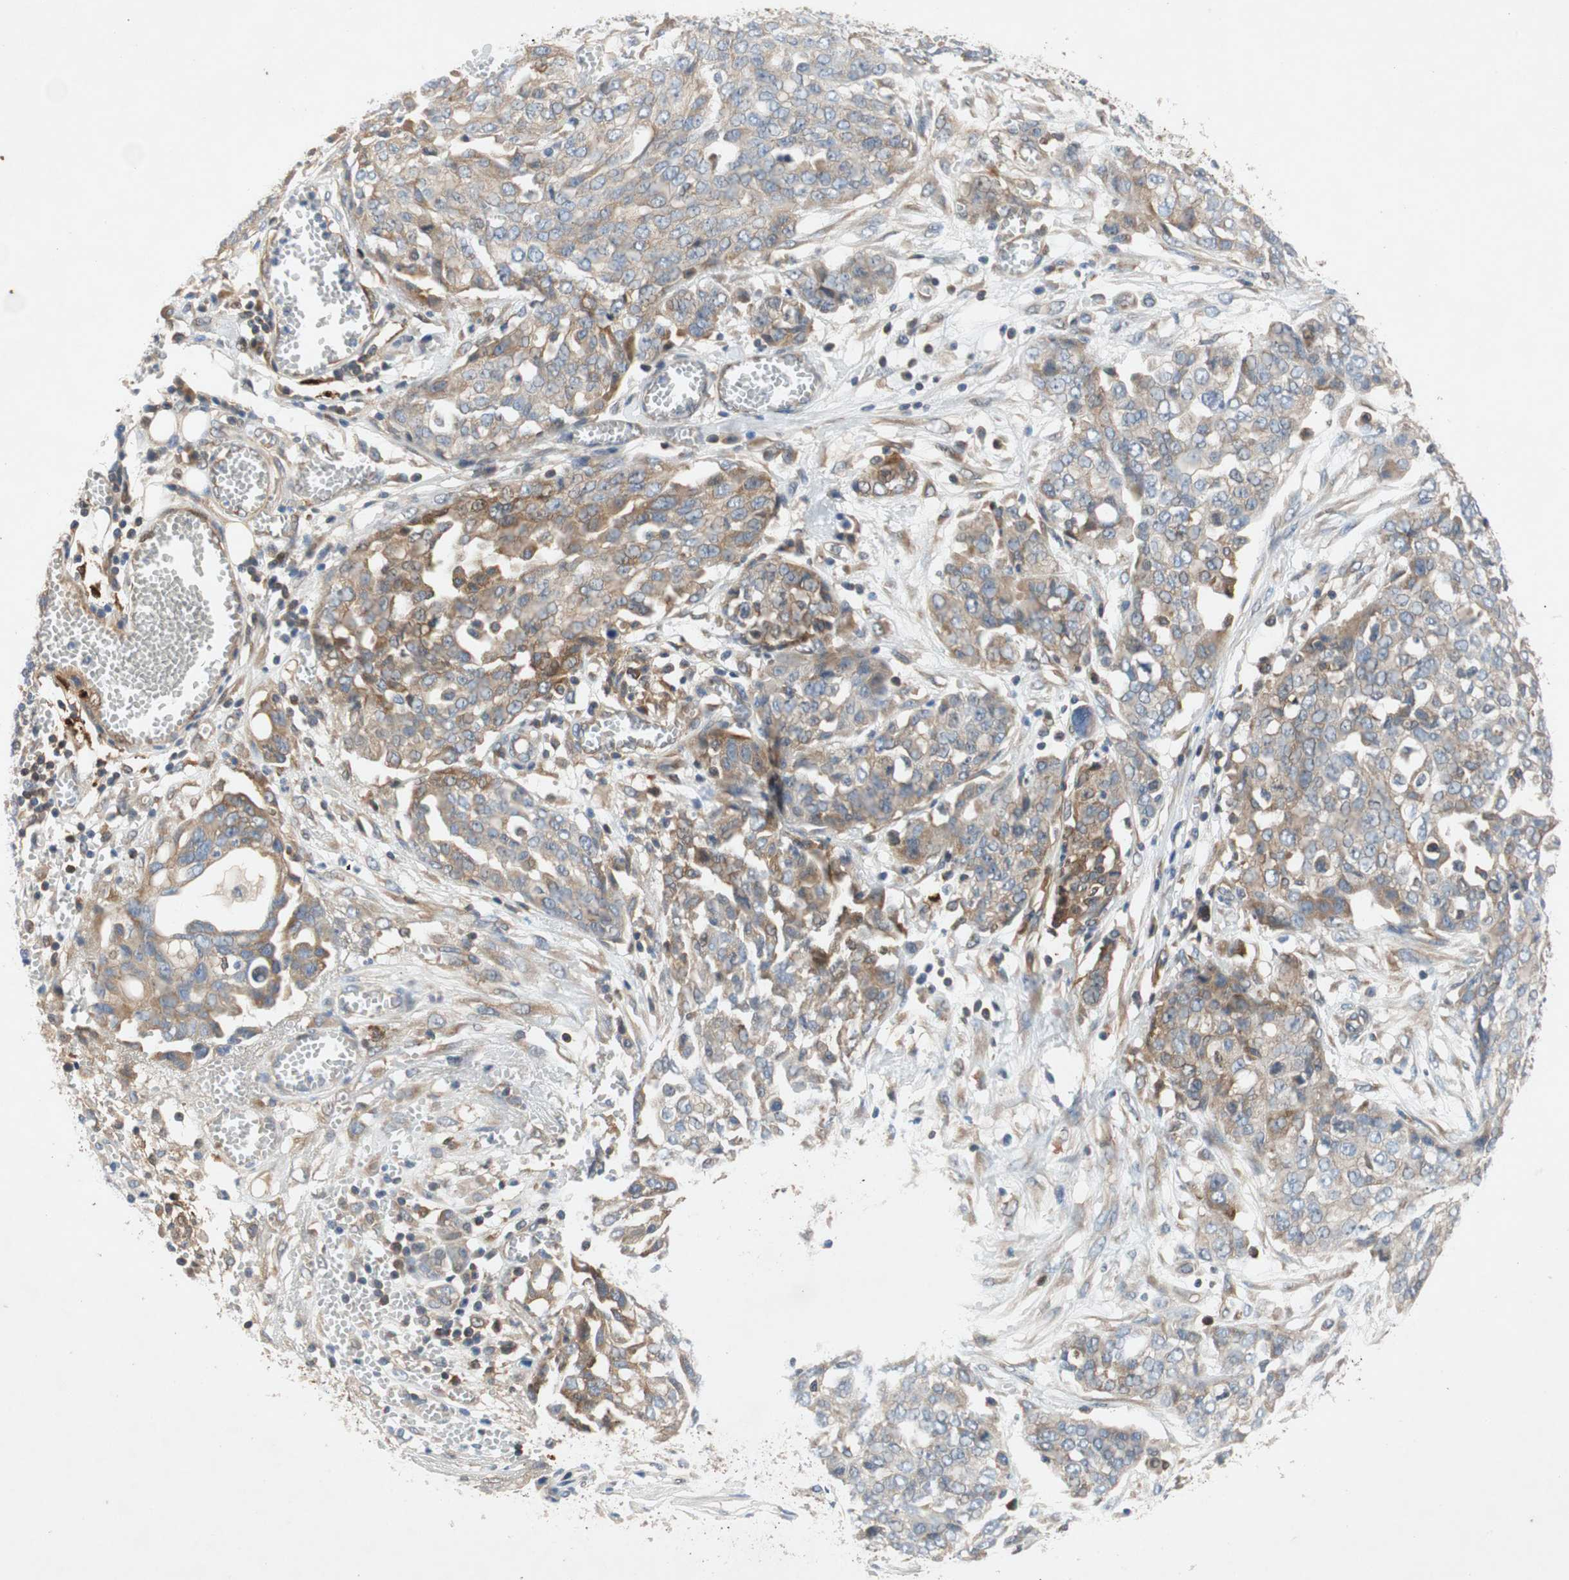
{"staining": {"intensity": "weak", "quantity": "25%-75%", "location": "cytoplasmic/membranous"}, "tissue": "ovarian cancer", "cell_type": "Tumor cells", "image_type": "cancer", "snomed": [{"axis": "morphology", "description": "Cystadenocarcinoma, serous, NOS"}, {"axis": "topography", "description": "Soft tissue"}, {"axis": "topography", "description": "Ovary"}], "caption": "Immunohistochemical staining of serous cystadenocarcinoma (ovarian) exhibits low levels of weak cytoplasmic/membranous staining in approximately 25%-75% of tumor cells.", "gene": "RELB", "patient": {"sex": "female", "age": 57}}